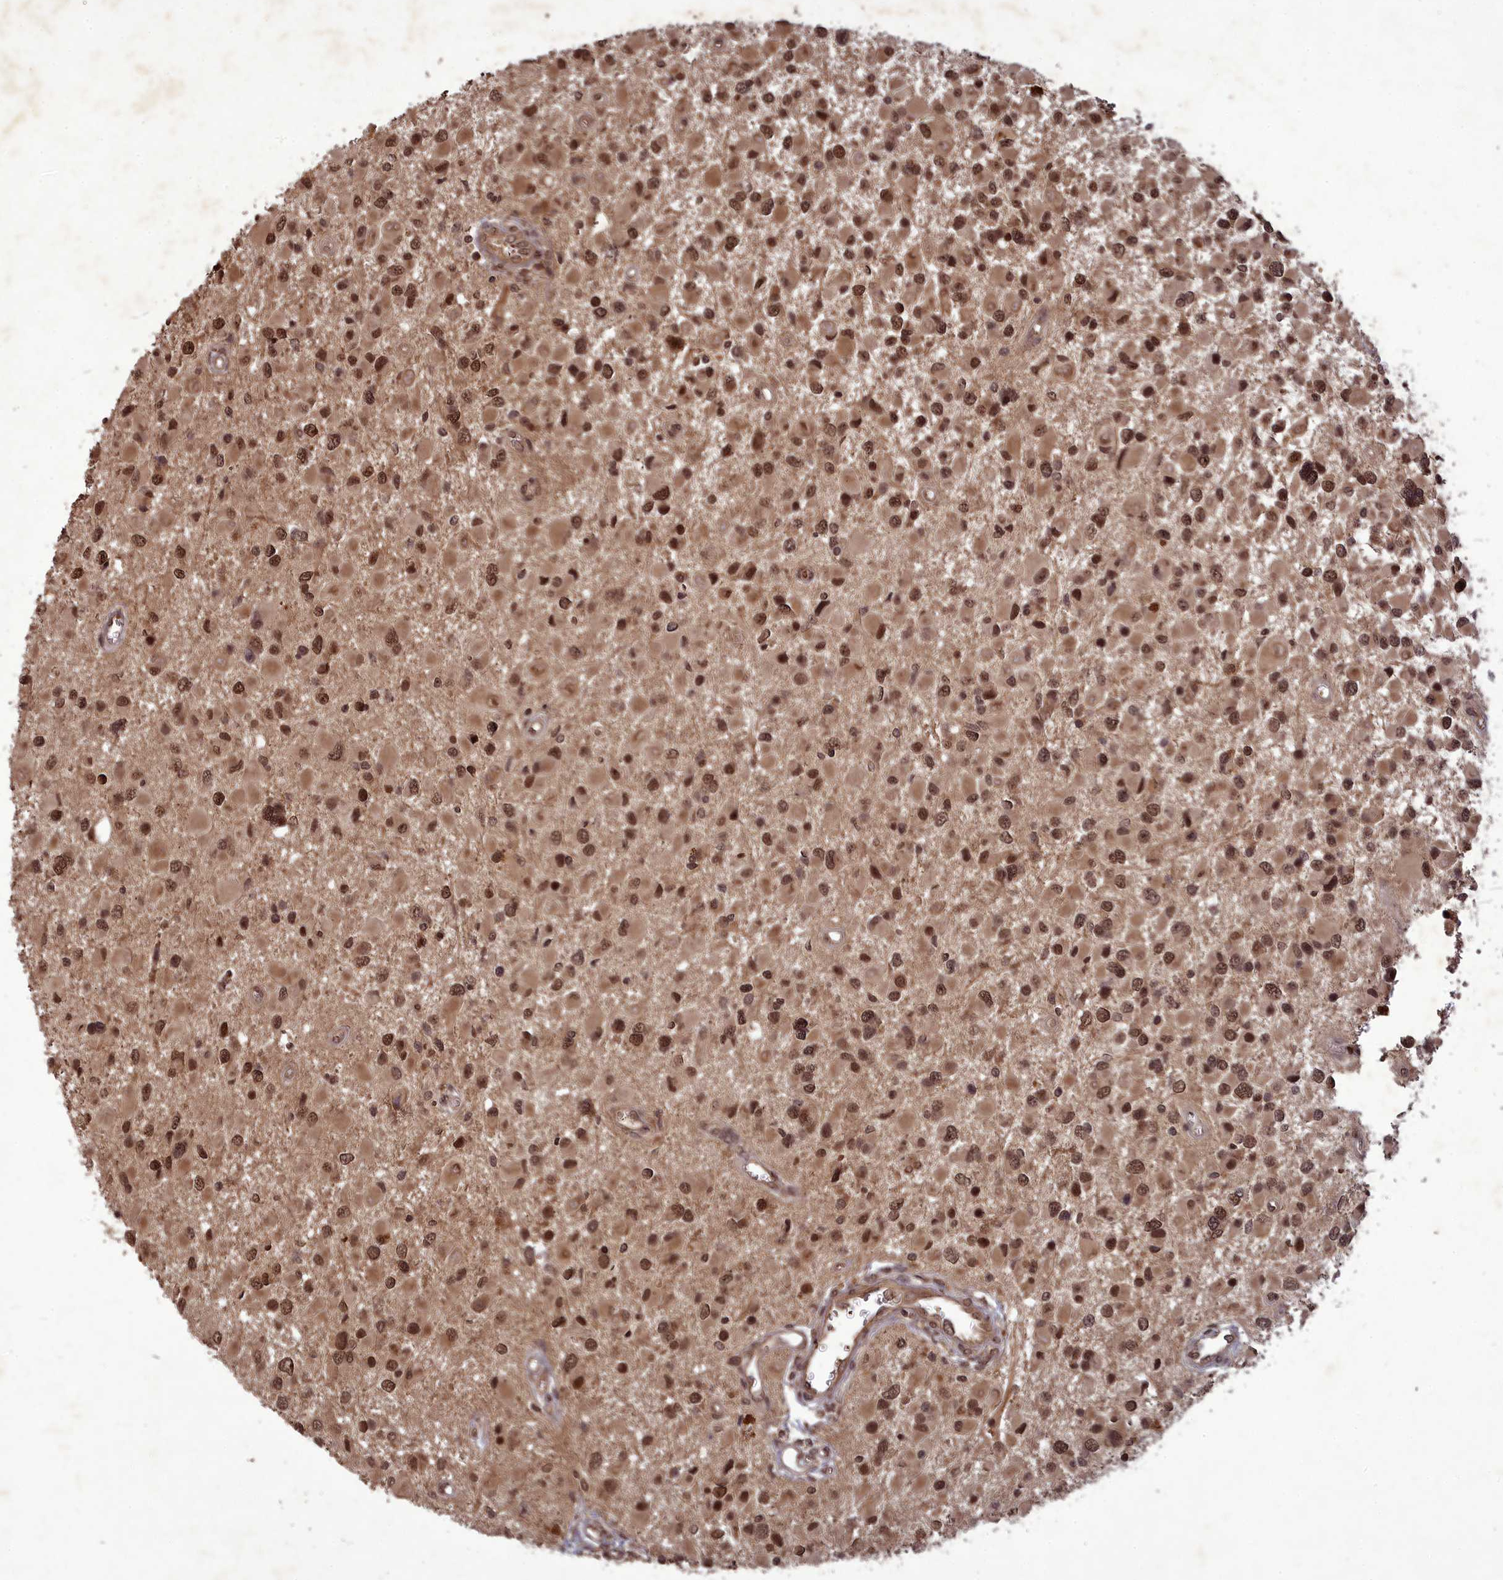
{"staining": {"intensity": "moderate", "quantity": ">75%", "location": "nuclear"}, "tissue": "glioma", "cell_type": "Tumor cells", "image_type": "cancer", "snomed": [{"axis": "morphology", "description": "Glioma, malignant, High grade"}, {"axis": "topography", "description": "Brain"}], "caption": "Immunohistochemical staining of human malignant glioma (high-grade) shows medium levels of moderate nuclear protein expression in approximately >75% of tumor cells. (DAB (3,3'-diaminobenzidine) = brown stain, brightfield microscopy at high magnification).", "gene": "SRMS", "patient": {"sex": "male", "age": 53}}